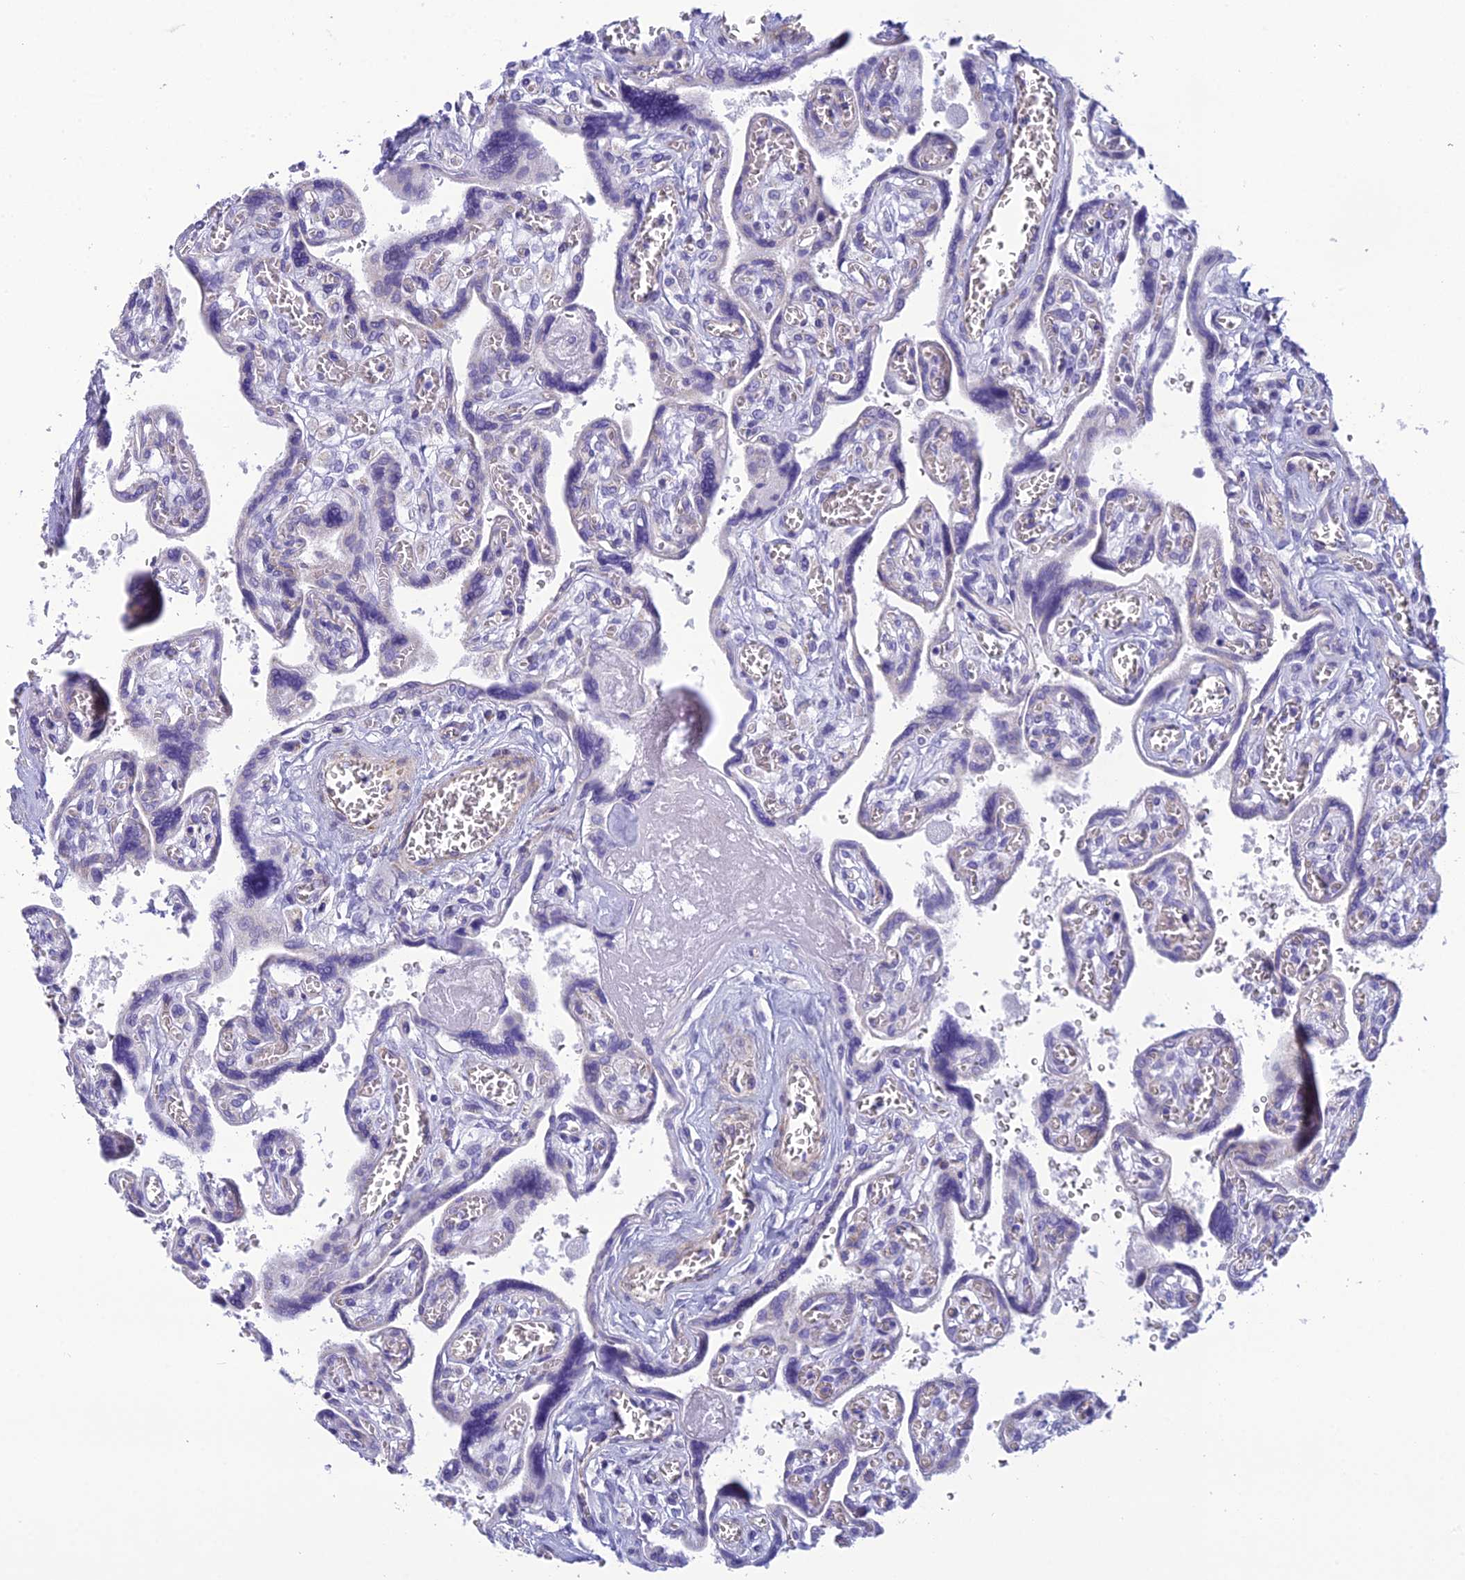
{"staining": {"intensity": "negative", "quantity": "none", "location": "none"}, "tissue": "placenta", "cell_type": "Trophoblastic cells", "image_type": "normal", "snomed": [{"axis": "morphology", "description": "Normal tissue, NOS"}, {"axis": "topography", "description": "Placenta"}], "caption": "A histopathology image of placenta stained for a protein demonstrates no brown staining in trophoblastic cells.", "gene": "POMGNT1", "patient": {"sex": "female", "age": 39}}